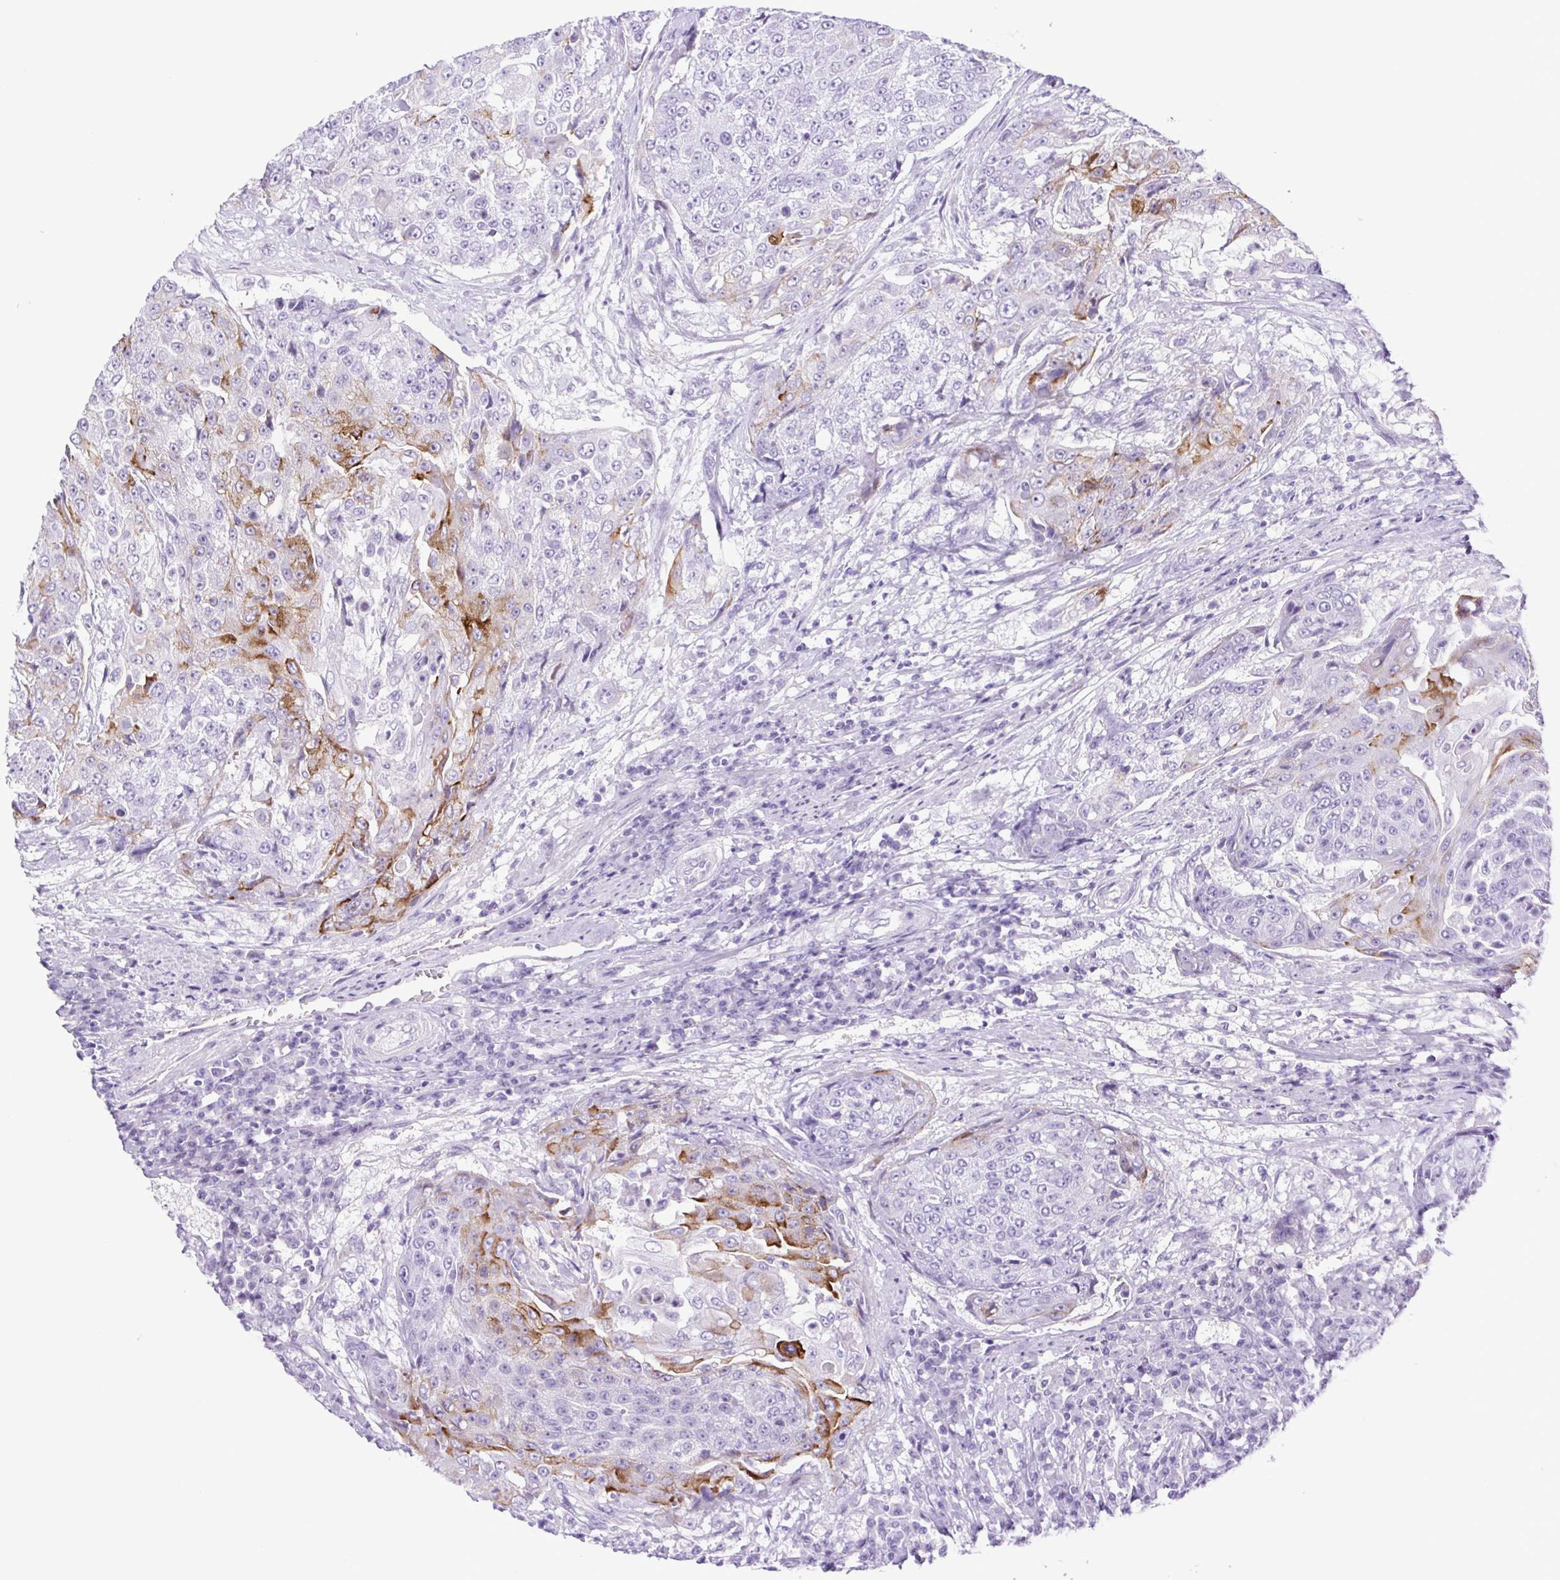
{"staining": {"intensity": "moderate", "quantity": "<25%", "location": "cytoplasmic/membranous"}, "tissue": "urothelial cancer", "cell_type": "Tumor cells", "image_type": "cancer", "snomed": [{"axis": "morphology", "description": "Urothelial carcinoma, High grade"}, {"axis": "topography", "description": "Urinary bladder"}], "caption": "Protein analysis of high-grade urothelial carcinoma tissue reveals moderate cytoplasmic/membranous staining in about <25% of tumor cells.", "gene": "CDSN", "patient": {"sex": "female", "age": 63}}